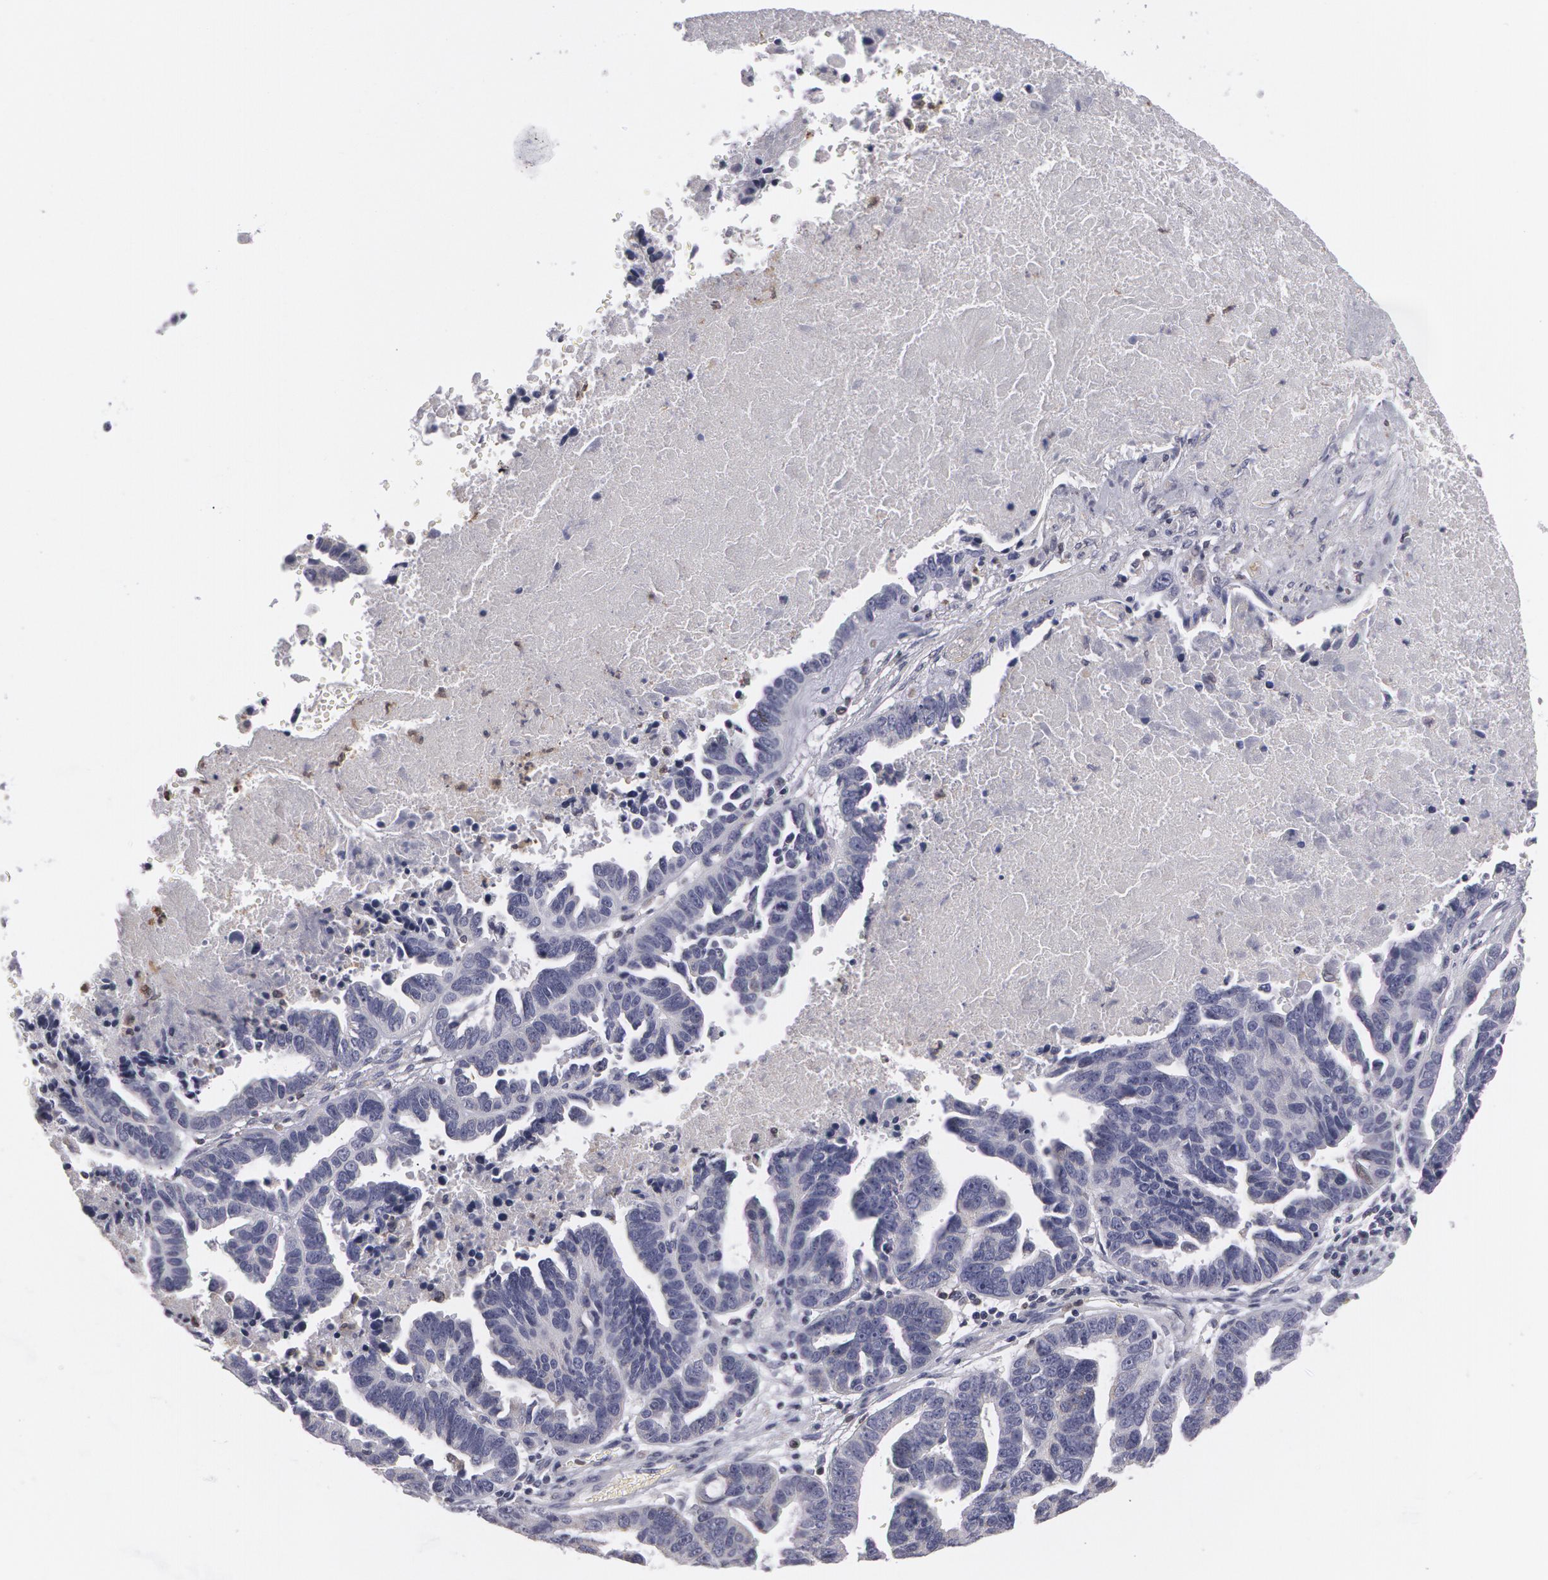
{"staining": {"intensity": "weak", "quantity": "<25%", "location": "nuclear"}, "tissue": "ovarian cancer", "cell_type": "Tumor cells", "image_type": "cancer", "snomed": [{"axis": "morphology", "description": "Carcinoma, endometroid"}, {"axis": "morphology", "description": "Cystadenocarcinoma, serous, NOS"}, {"axis": "topography", "description": "Ovary"}], "caption": "Ovarian cancer stained for a protein using immunohistochemistry exhibits no positivity tumor cells.", "gene": "CAT", "patient": {"sex": "female", "age": 45}}